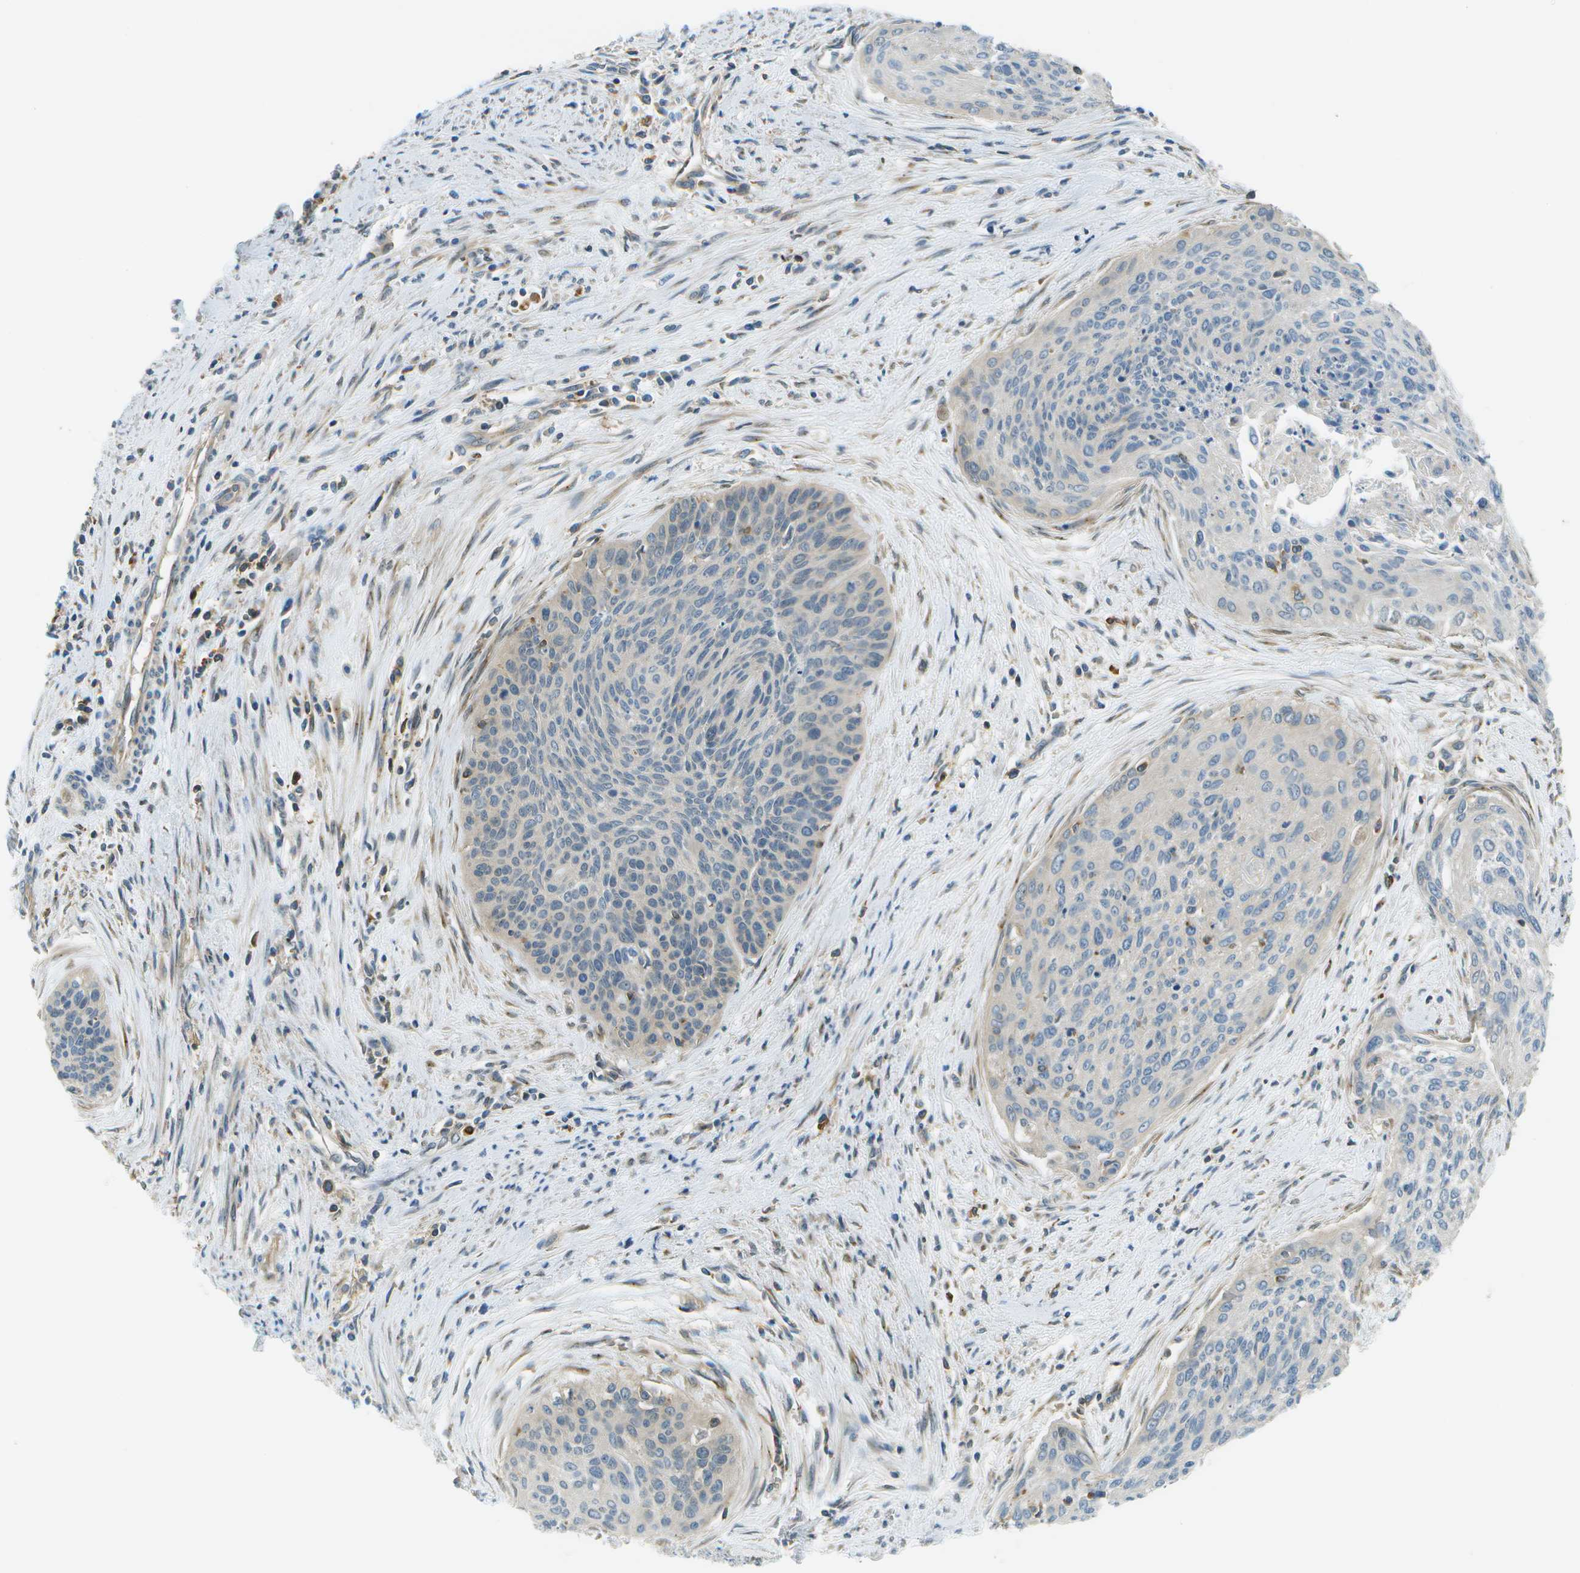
{"staining": {"intensity": "negative", "quantity": "none", "location": "none"}, "tissue": "cervical cancer", "cell_type": "Tumor cells", "image_type": "cancer", "snomed": [{"axis": "morphology", "description": "Squamous cell carcinoma, NOS"}, {"axis": "topography", "description": "Cervix"}], "caption": "Immunohistochemistry histopathology image of human squamous cell carcinoma (cervical) stained for a protein (brown), which exhibits no staining in tumor cells.", "gene": "CTIF", "patient": {"sex": "female", "age": 55}}